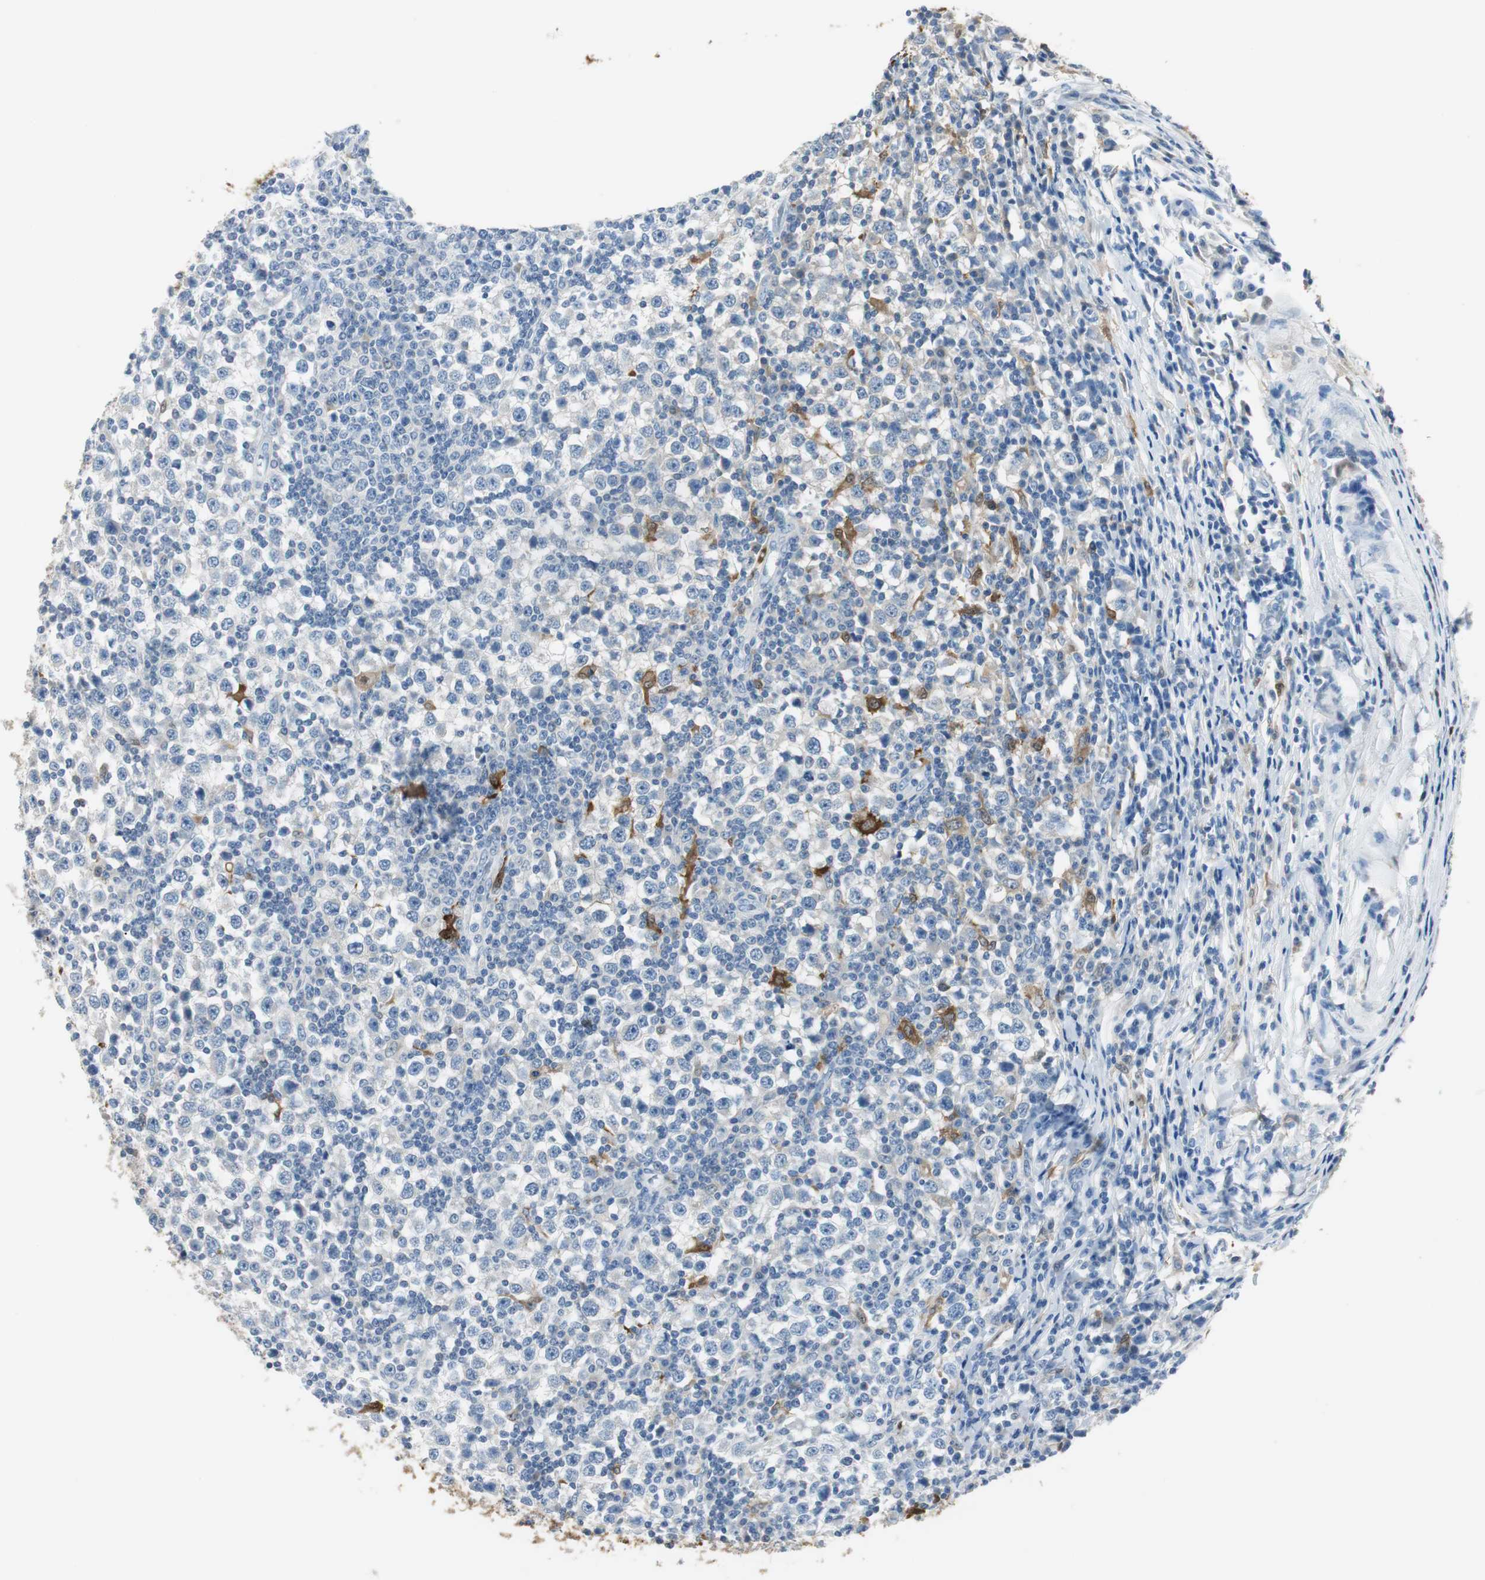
{"staining": {"intensity": "negative", "quantity": "none", "location": "none"}, "tissue": "testis cancer", "cell_type": "Tumor cells", "image_type": "cancer", "snomed": [{"axis": "morphology", "description": "Seminoma, NOS"}, {"axis": "topography", "description": "Testis"}], "caption": "Image shows no significant protein positivity in tumor cells of testis cancer. The staining is performed using DAB (3,3'-diaminobenzidine) brown chromogen with nuclei counter-stained in using hematoxylin.", "gene": "FBP1", "patient": {"sex": "male", "age": 65}}